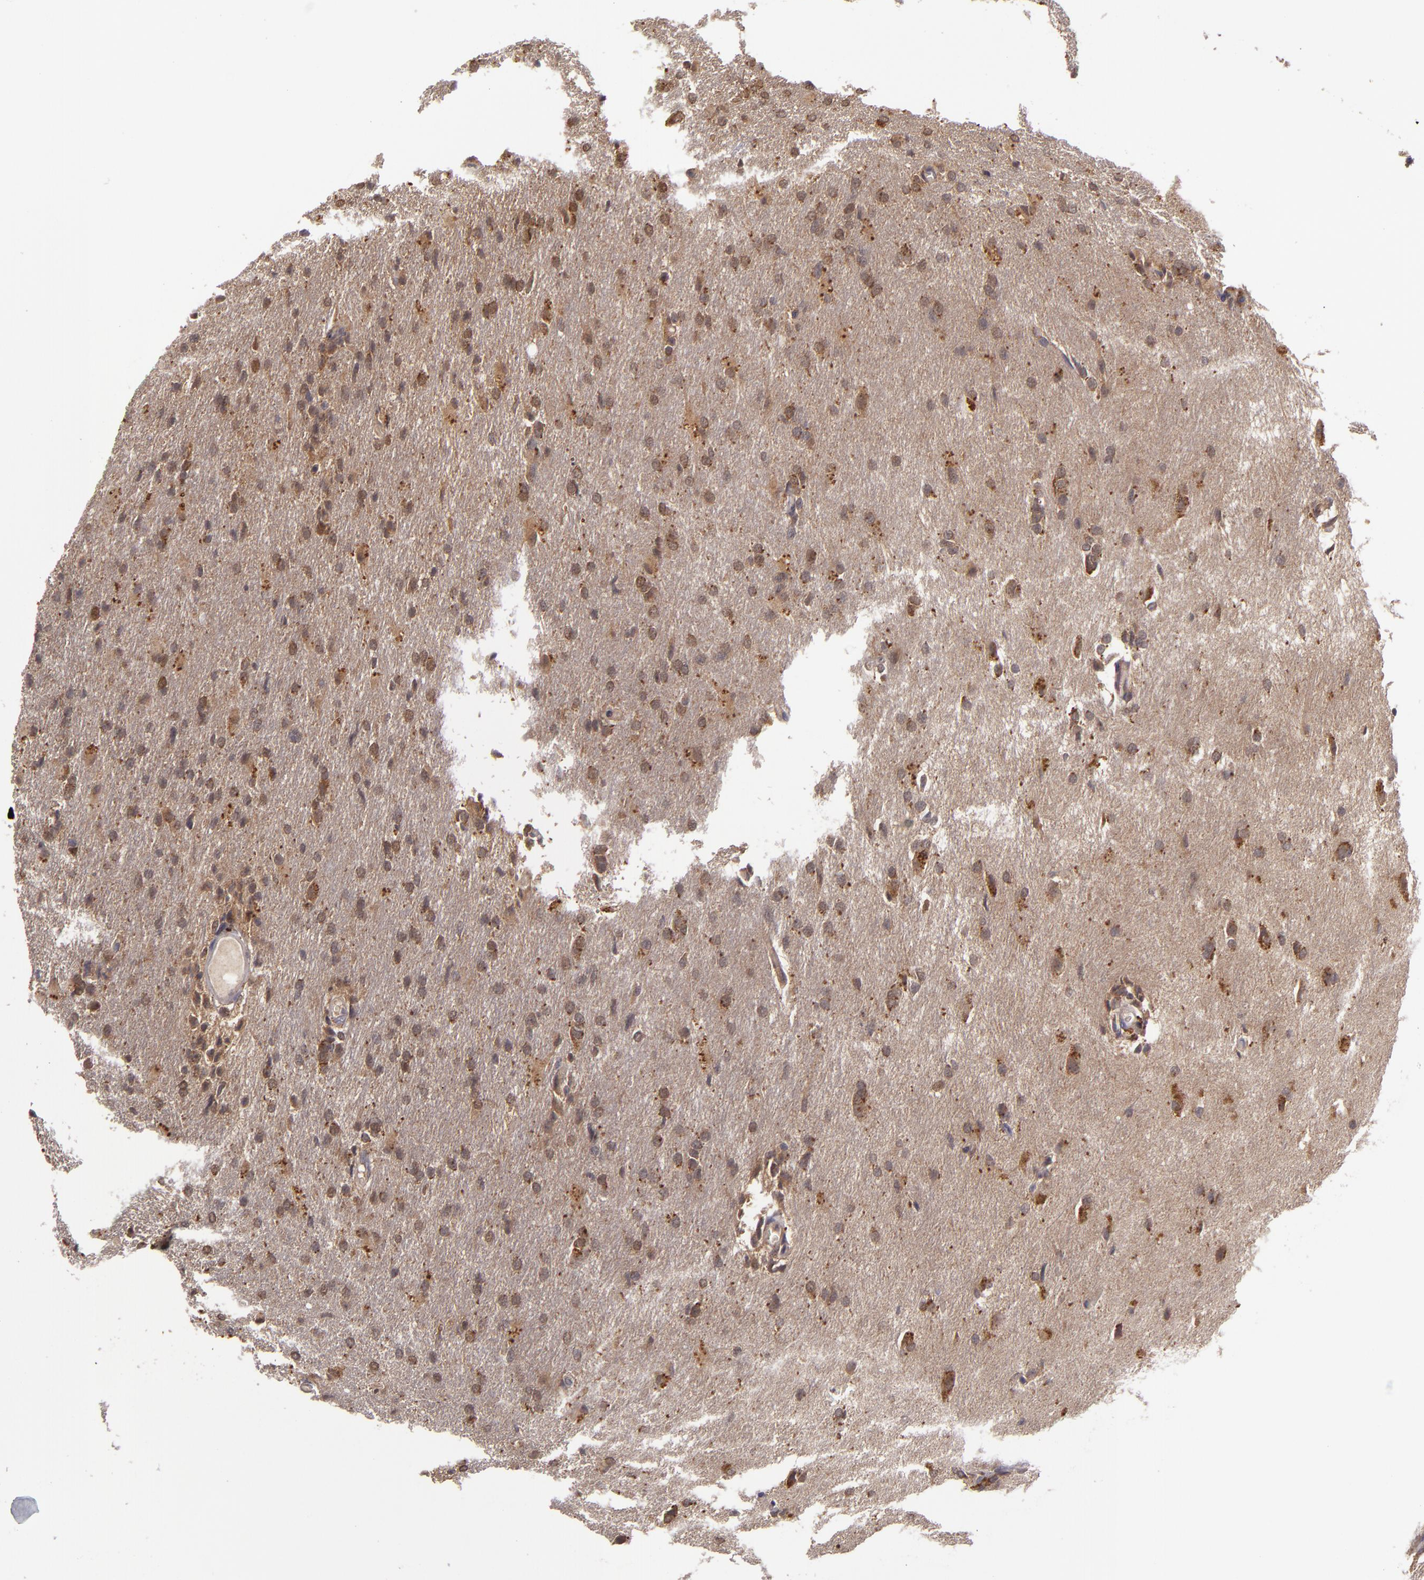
{"staining": {"intensity": "moderate", "quantity": "25%-75%", "location": "cytoplasmic/membranous"}, "tissue": "glioma", "cell_type": "Tumor cells", "image_type": "cancer", "snomed": [{"axis": "morphology", "description": "Glioma, malignant, High grade"}, {"axis": "topography", "description": "Brain"}], "caption": "Brown immunohistochemical staining in glioma displays moderate cytoplasmic/membranous staining in about 25%-75% of tumor cells.", "gene": "FHIT", "patient": {"sex": "male", "age": 68}}